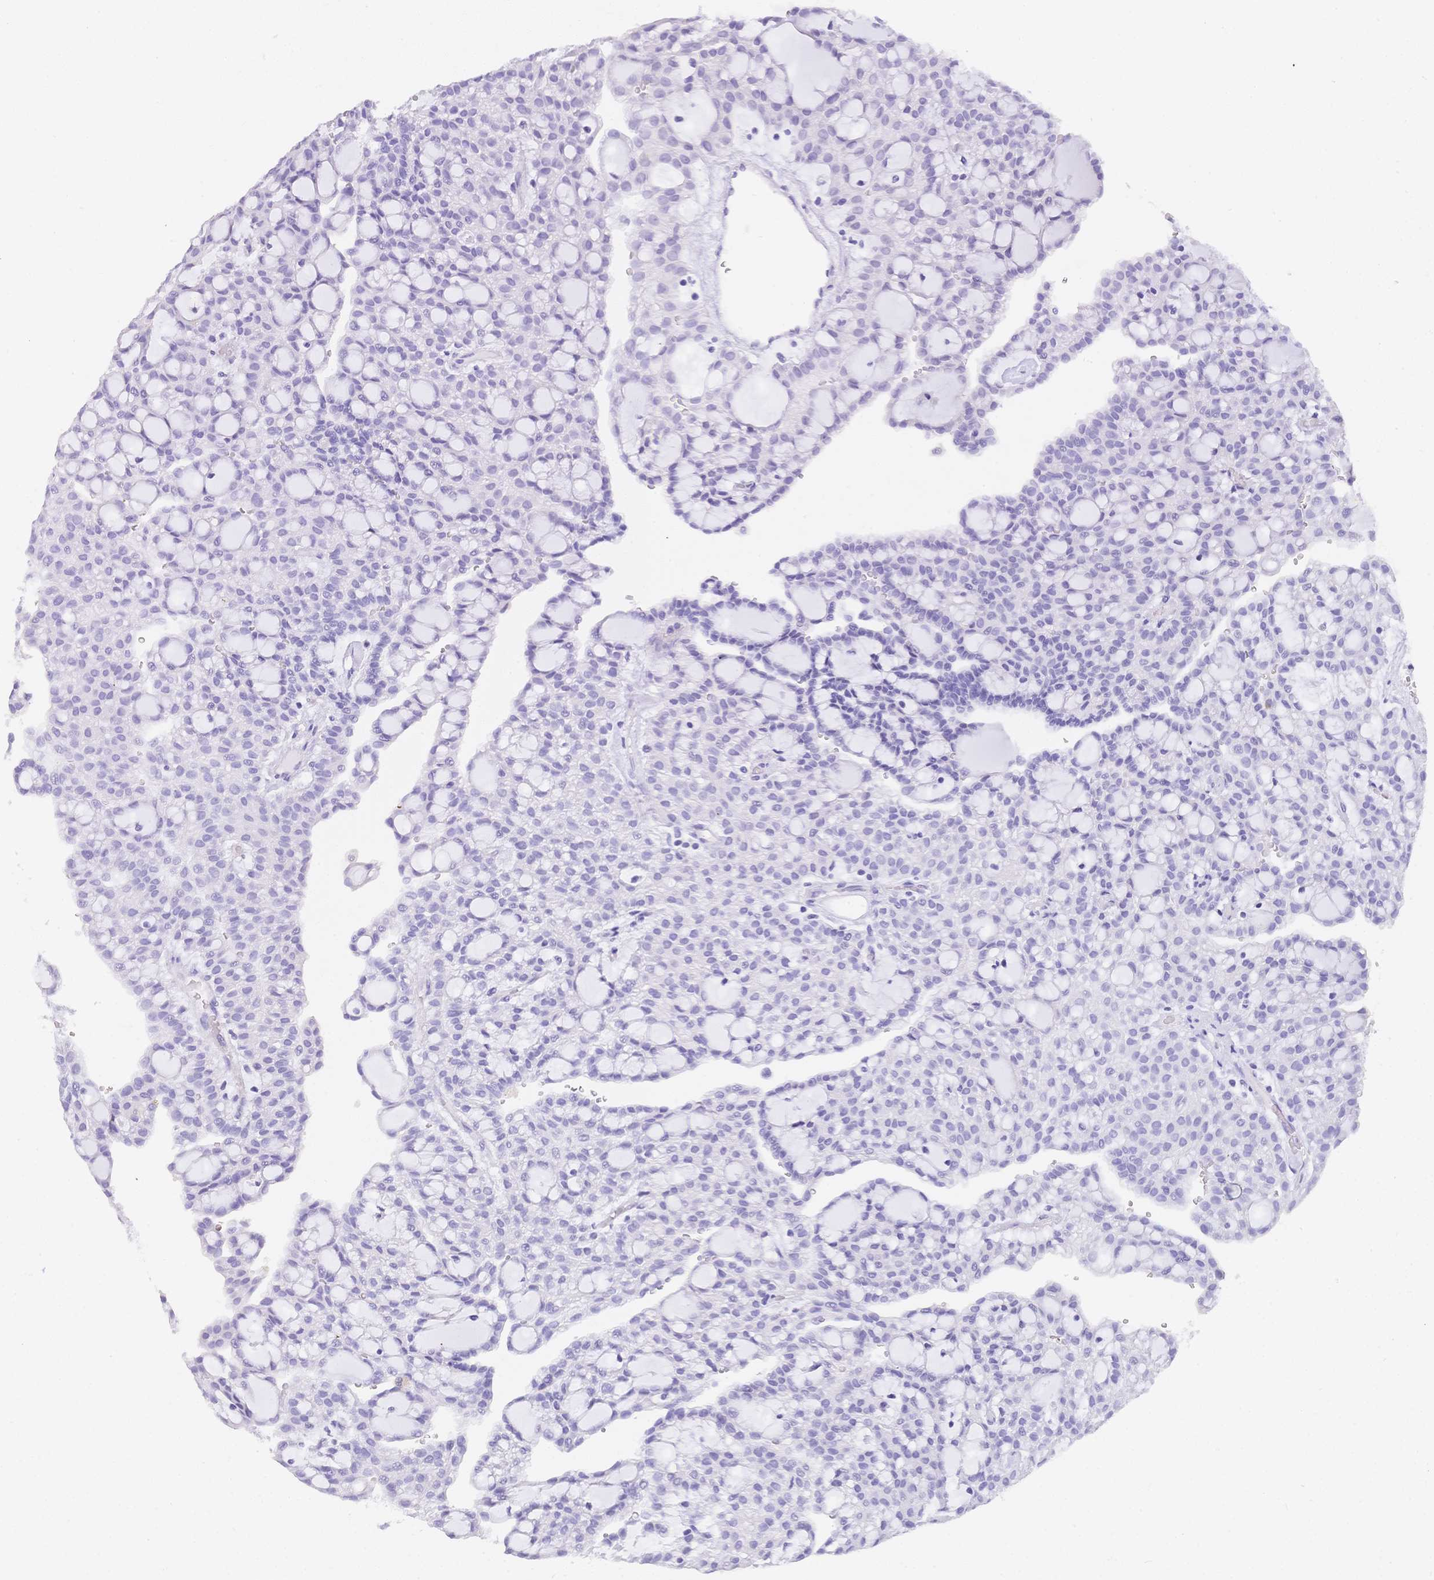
{"staining": {"intensity": "negative", "quantity": "none", "location": "none"}, "tissue": "renal cancer", "cell_type": "Tumor cells", "image_type": "cancer", "snomed": [{"axis": "morphology", "description": "Adenocarcinoma, NOS"}, {"axis": "topography", "description": "Kidney"}], "caption": "A photomicrograph of human renal cancer (adenocarcinoma) is negative for staining in tumor cells. The staining is performed using DAB brown chromogen with nuclei counter-stained in using hematoxylin.", "gene": "MUC21", "patient": {"sex": "male", "age": 63}}